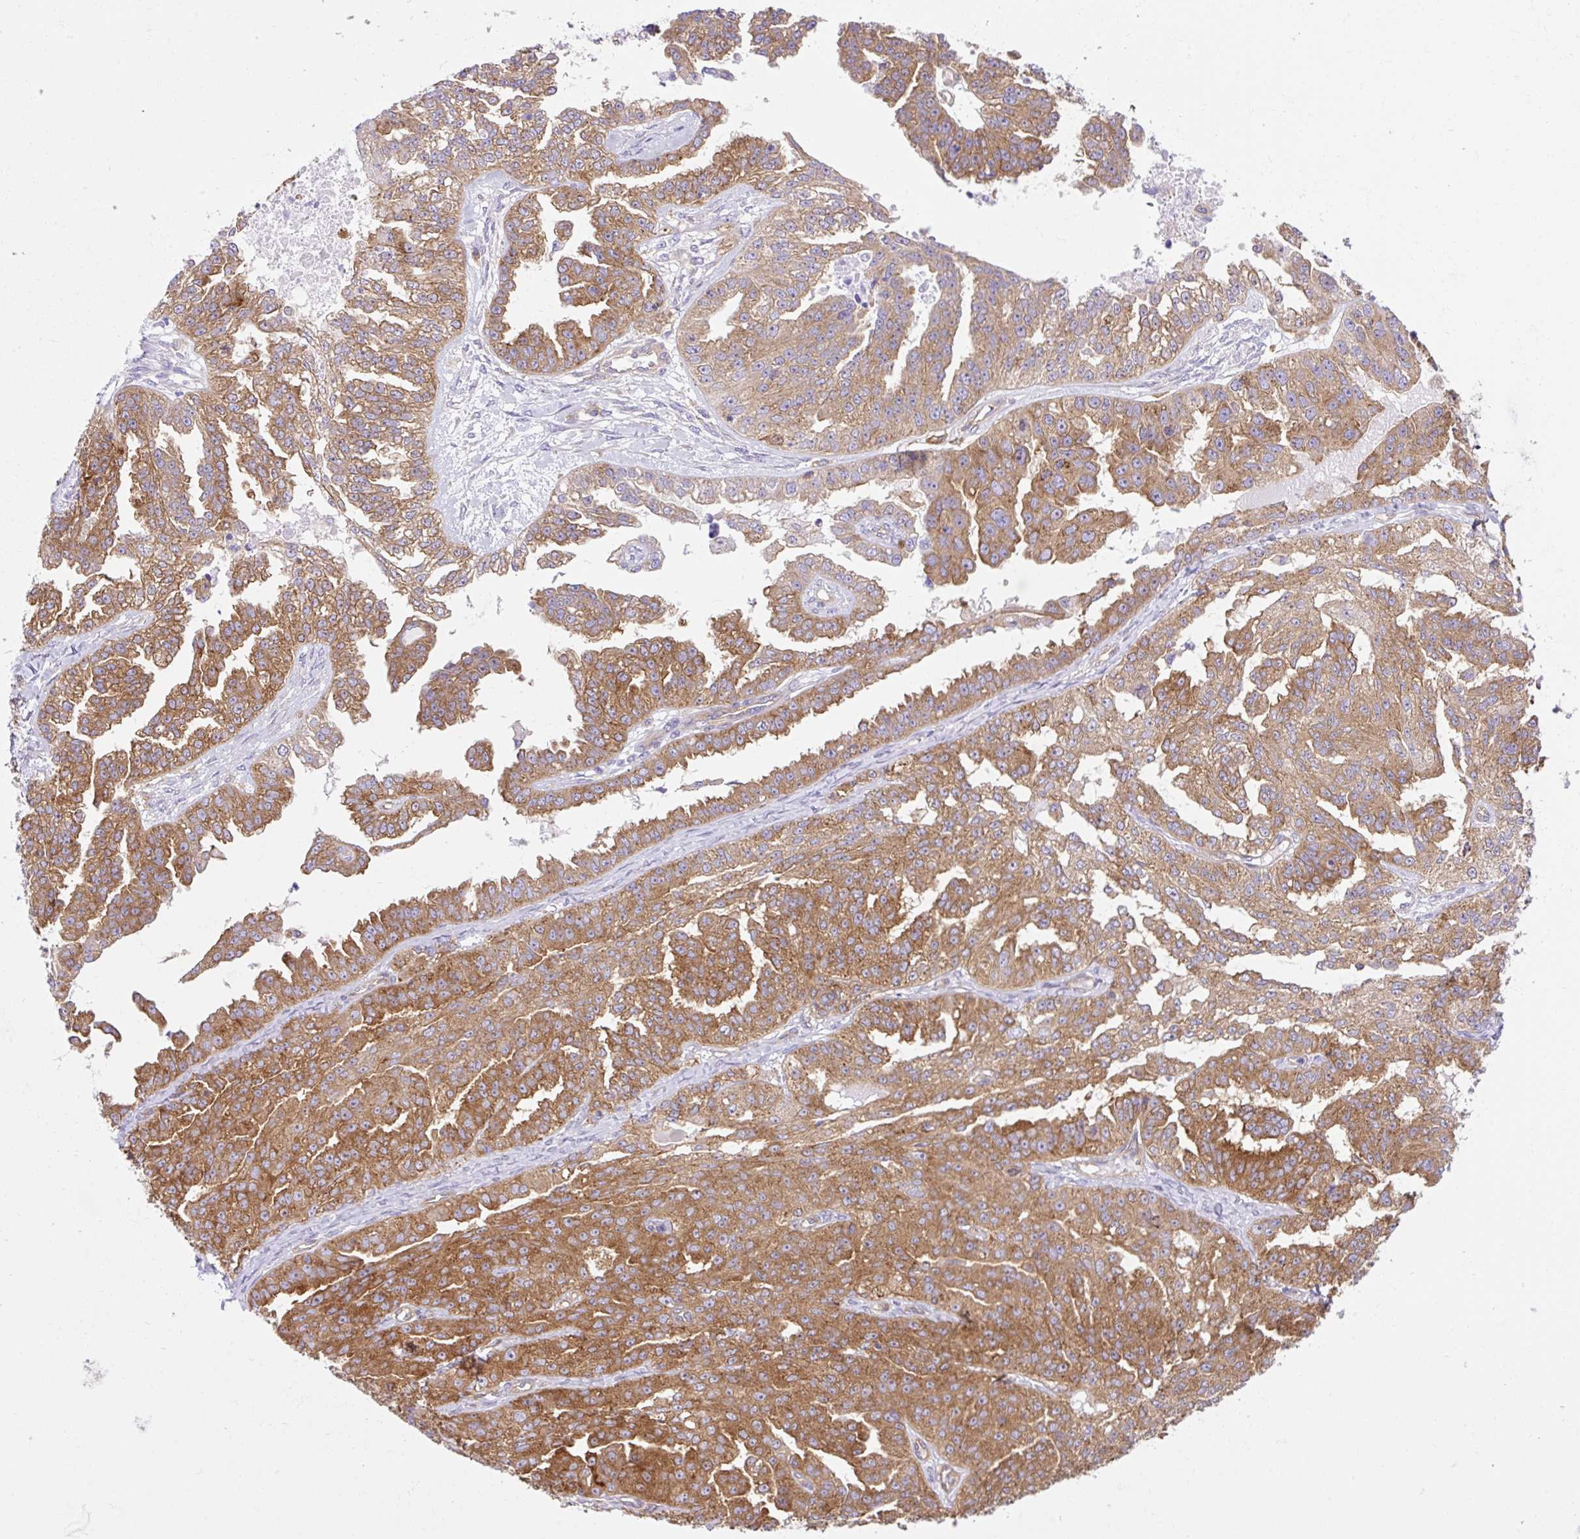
{"staining": {"intensity": "moderate", "quantity": ">75%", "location": "cytoplasmic/membranous"}, "tissue": "ovarian cancer", "cell_type": "Tumor cells", "image_type": "cancer", "snomed": [{"axis": "morphology", "description": "Cystadenocarcinoma, serous, NOS"}, {"axis": "topography", "description": "Ovary"}], "caption": "Immunohistochemical staining of serous cystadenocarcinoma (ovarian) reveals medium levels of moderate cytoplasmic/membranous staining in about >75% of tumor cells. Using DAB (3,3'-diaminobenzidine) (brown) and hematoxylin (blue) stains, captured at high magnification using brightfield microscopy.", "gene": "DNM2", "patient": {"sex": "female", "age": 58}}